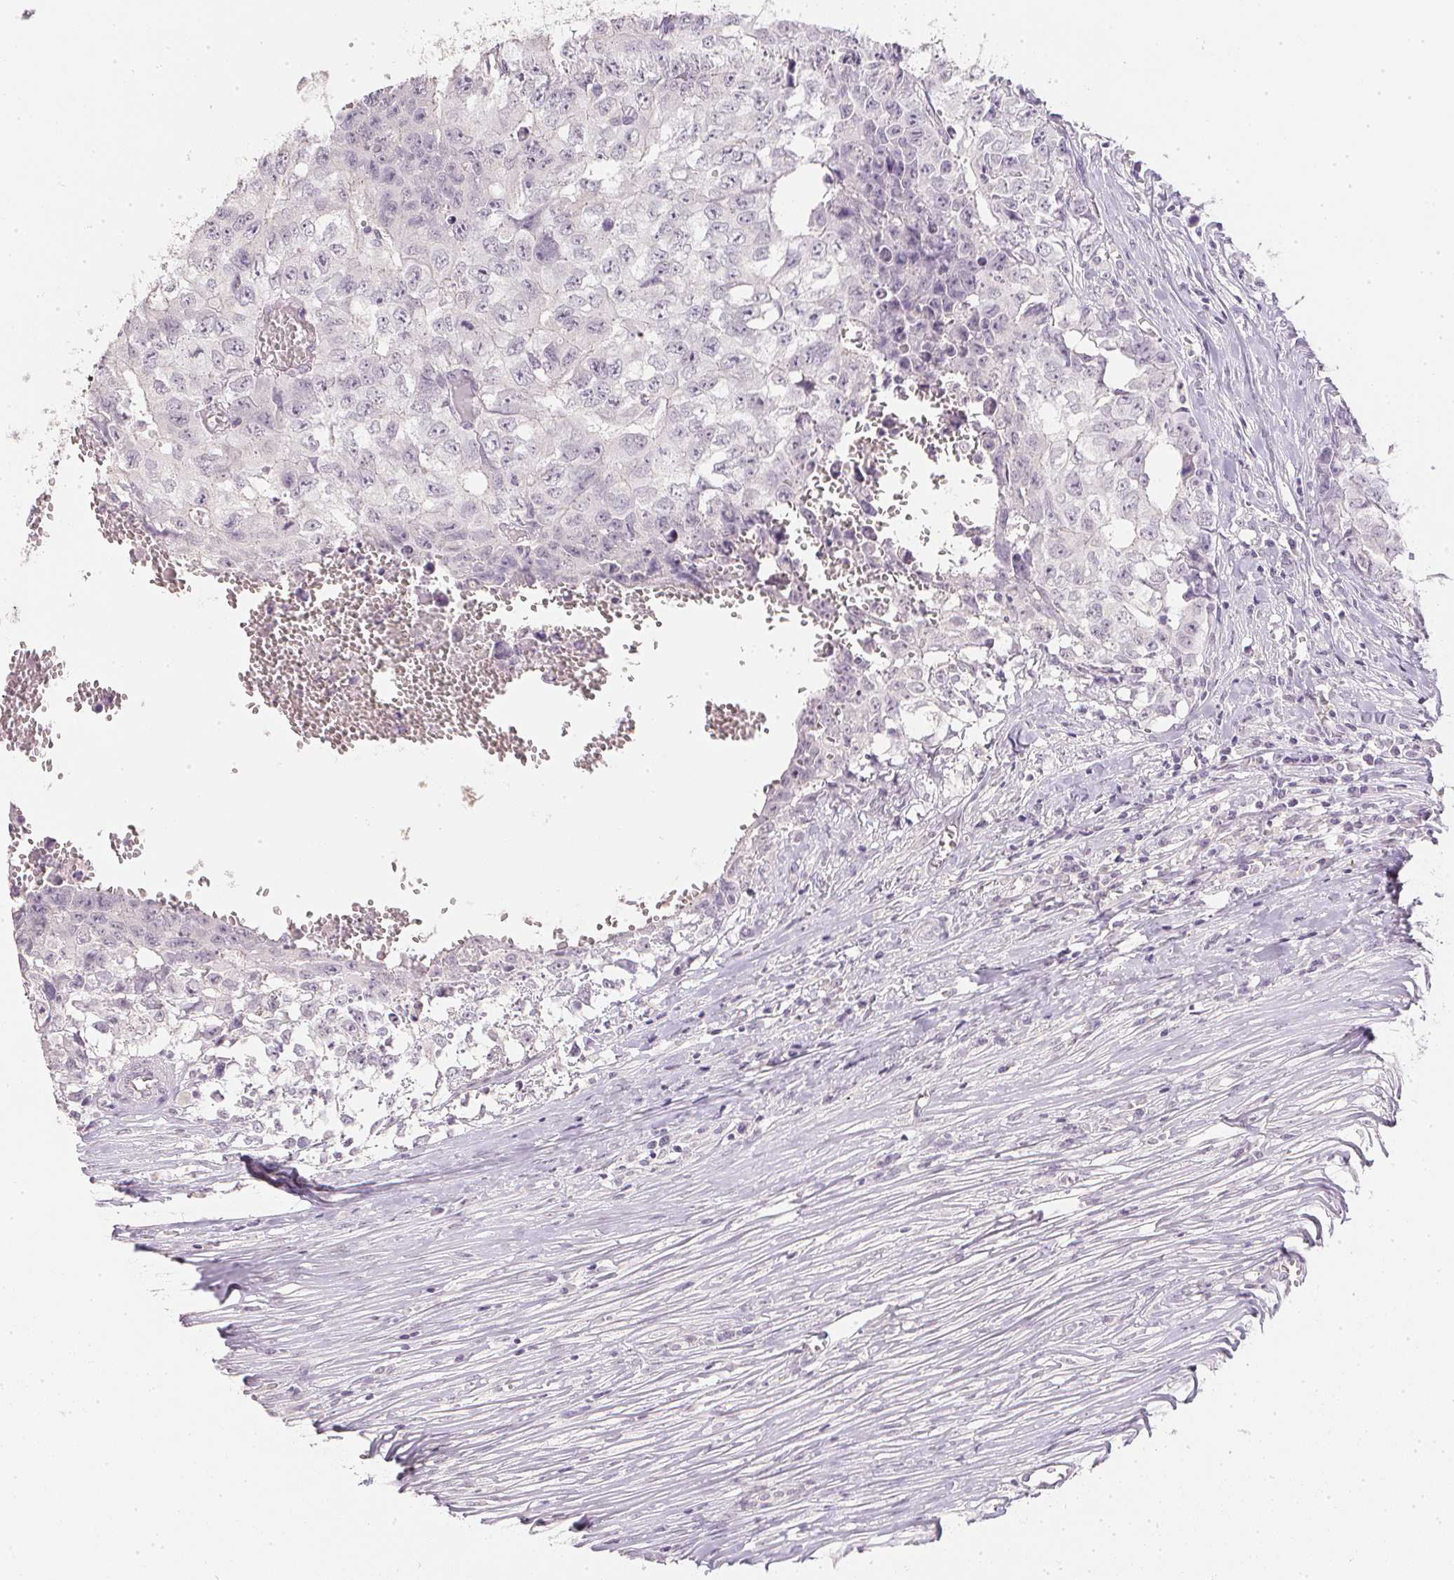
{"staining": {"intensity": "negative", "quantity": "none", "location": "none"}, "tissue": "testis cancer", "cell_type": "Tumor cells", "image_type": "cancer", "snomed": [{"axis": "morphology", "description": "Carcinoma, Embryonal, NOS"}, {"axis": "morphology", "description": "Teratoma, malignant, NOS"}, {"axis": "topography", "description": "Testis"}], "caption": "Tumor cells are negative for brown protein staining in testis cancer.", "gene": "PPY", "patient": {"sex": "male", "age": 24}}